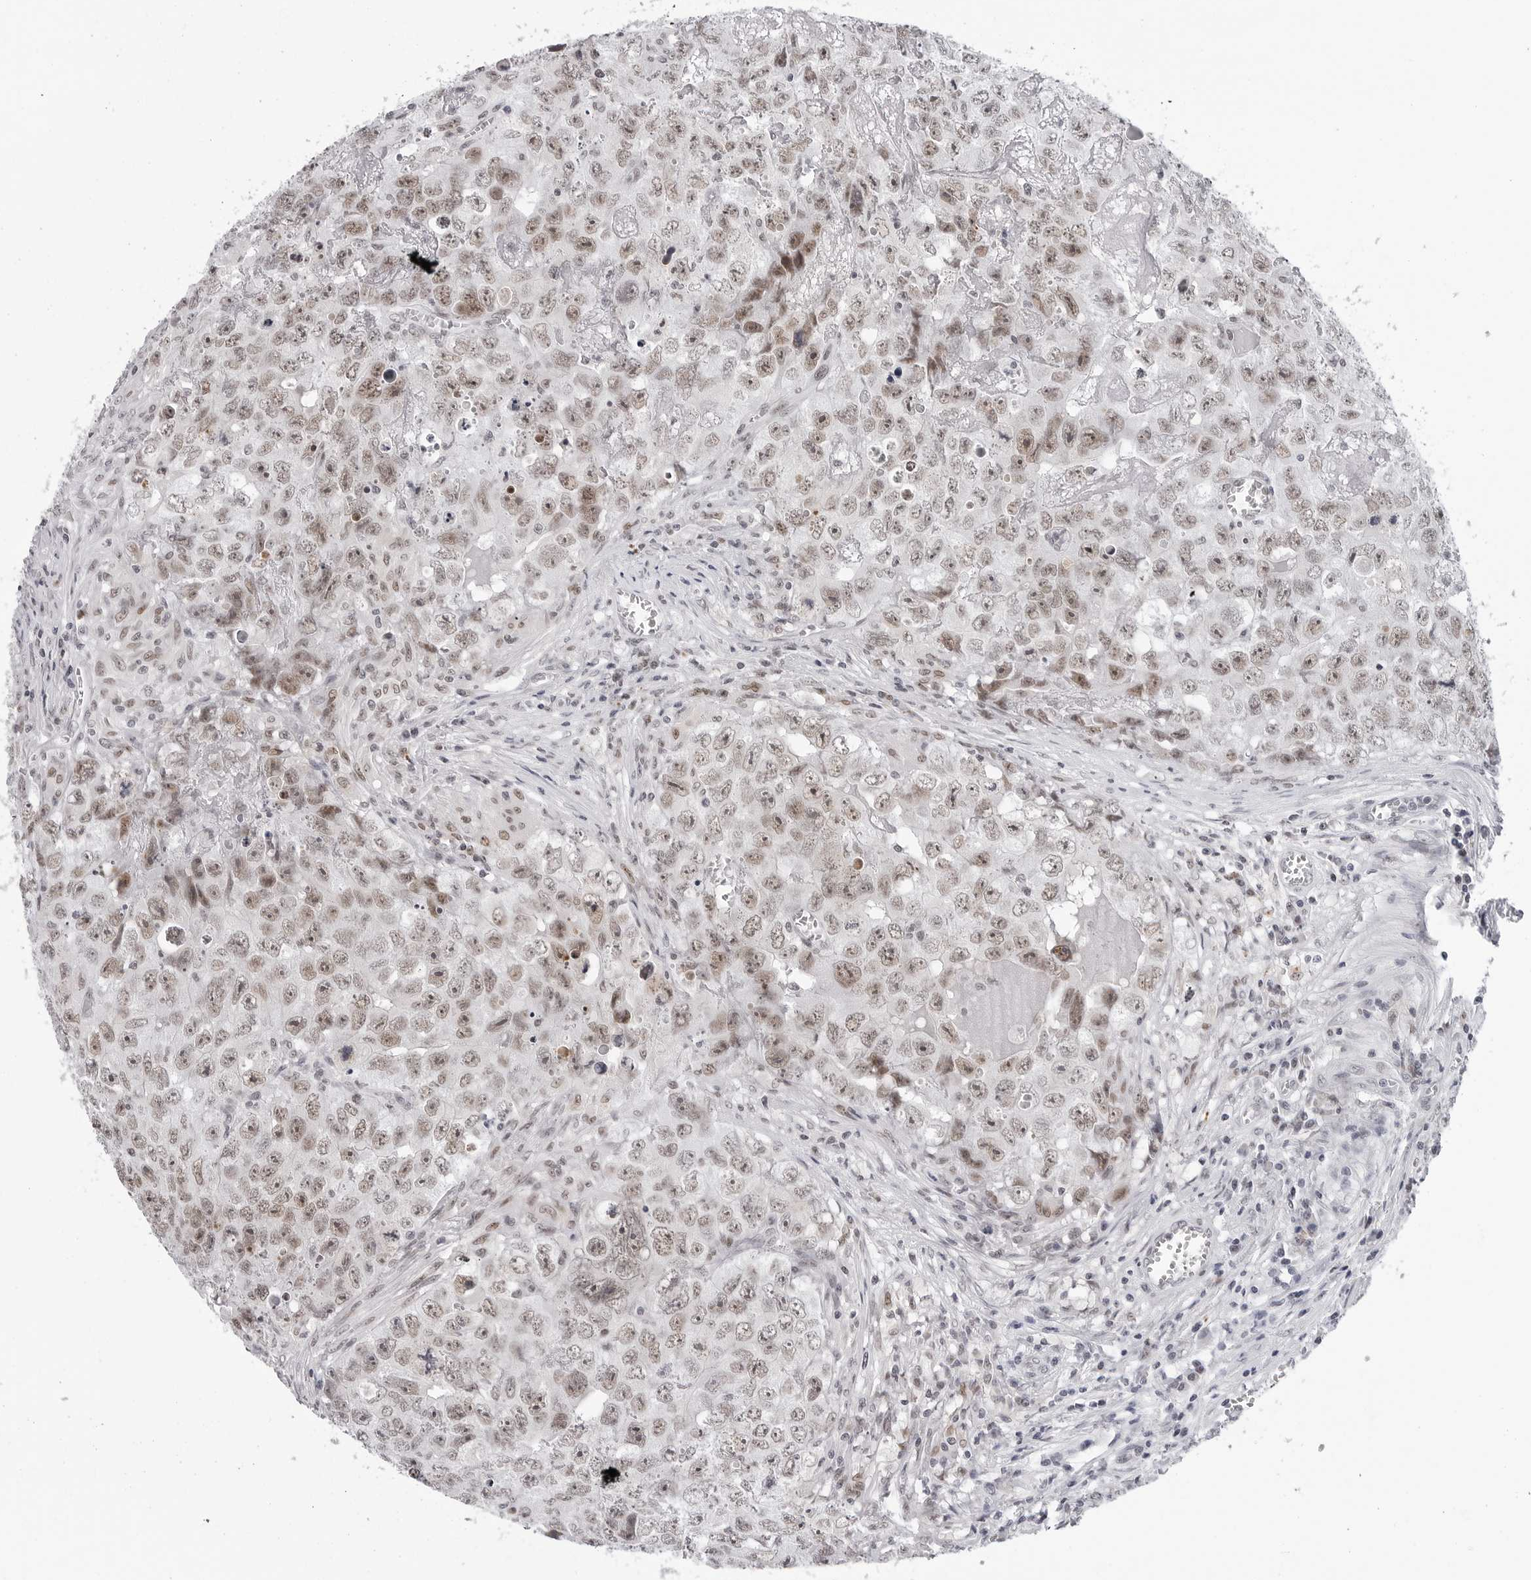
{"staining": {"intensity": "moderate", "quantity": ">75%", "location": "nuclear"}, "tissue": "testis cancer", "cell_type": "Tumor cells", "image_type": "cancer", "snomed": [{"axis": "morphology", "description": "Seminoma, NOS"}, {"axis": "morphology", "description": "Carcinoma, Embryonal, NOS"}, {"axis": "topography", "description": "Testis"}], "caption": "Testis cancer stained with immunohistochemistry demonstrates moderate nuclear staining in approximately >75% of tumor cells.", "gene": "SF3B4", "patient": {"sex": "male", "age": 43}}